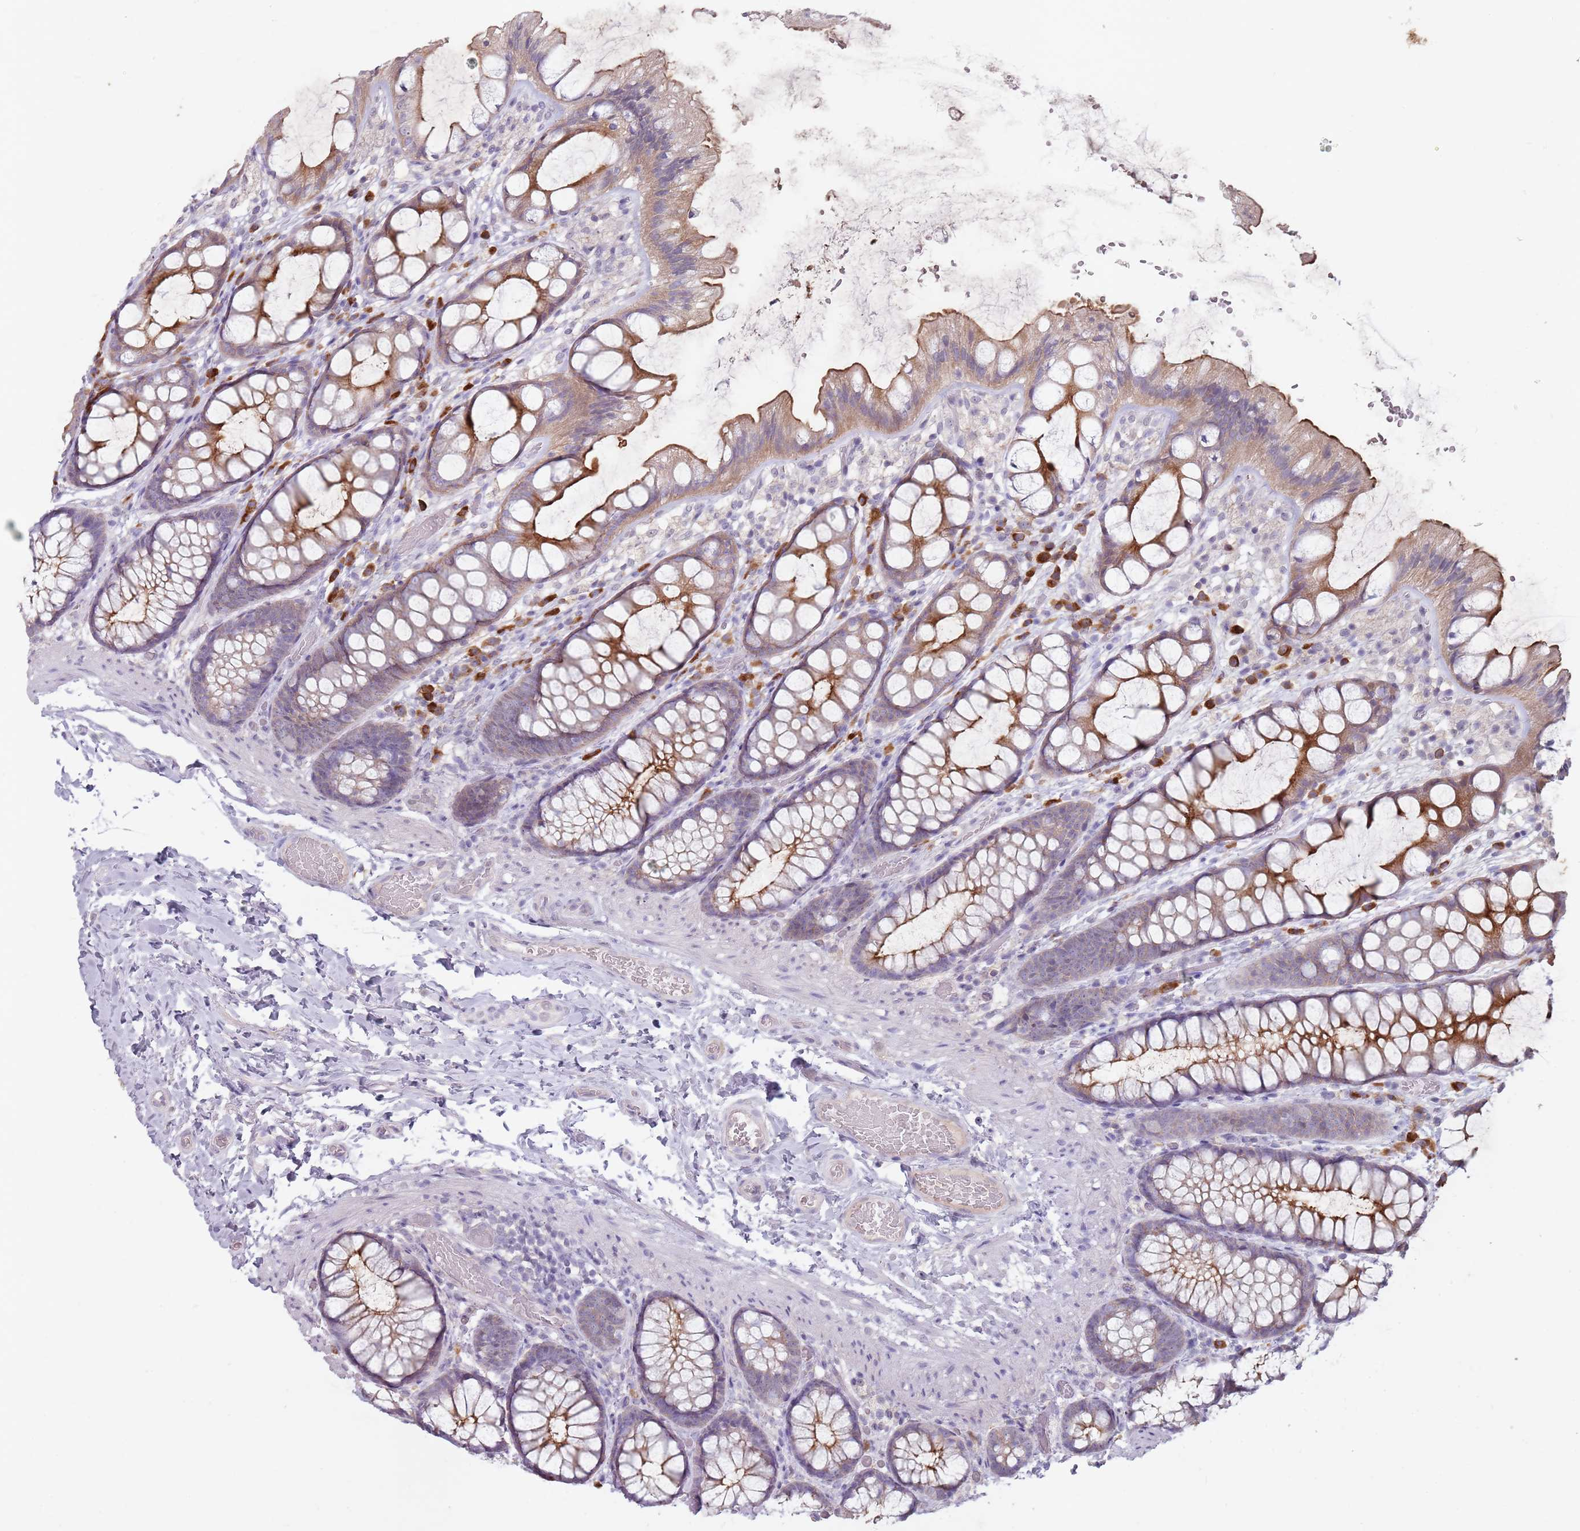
{"staining": {"intensity": "negative", "quantity": "none", "location": "none"}, "tissue": "colon", "cell_type": "Endothelial cells", "image_type": "normal", "snomed": [{"axis": "morphology", "description": "Normal tissue, NOS"}, {"axis": "topography", "description": "Colon"}], "caption": "Human colon stained for a protein using IHC exhibits no staining in endothelial cells.", "gene": "STYK1", "patient": {"sex": "male", "age": 47}}